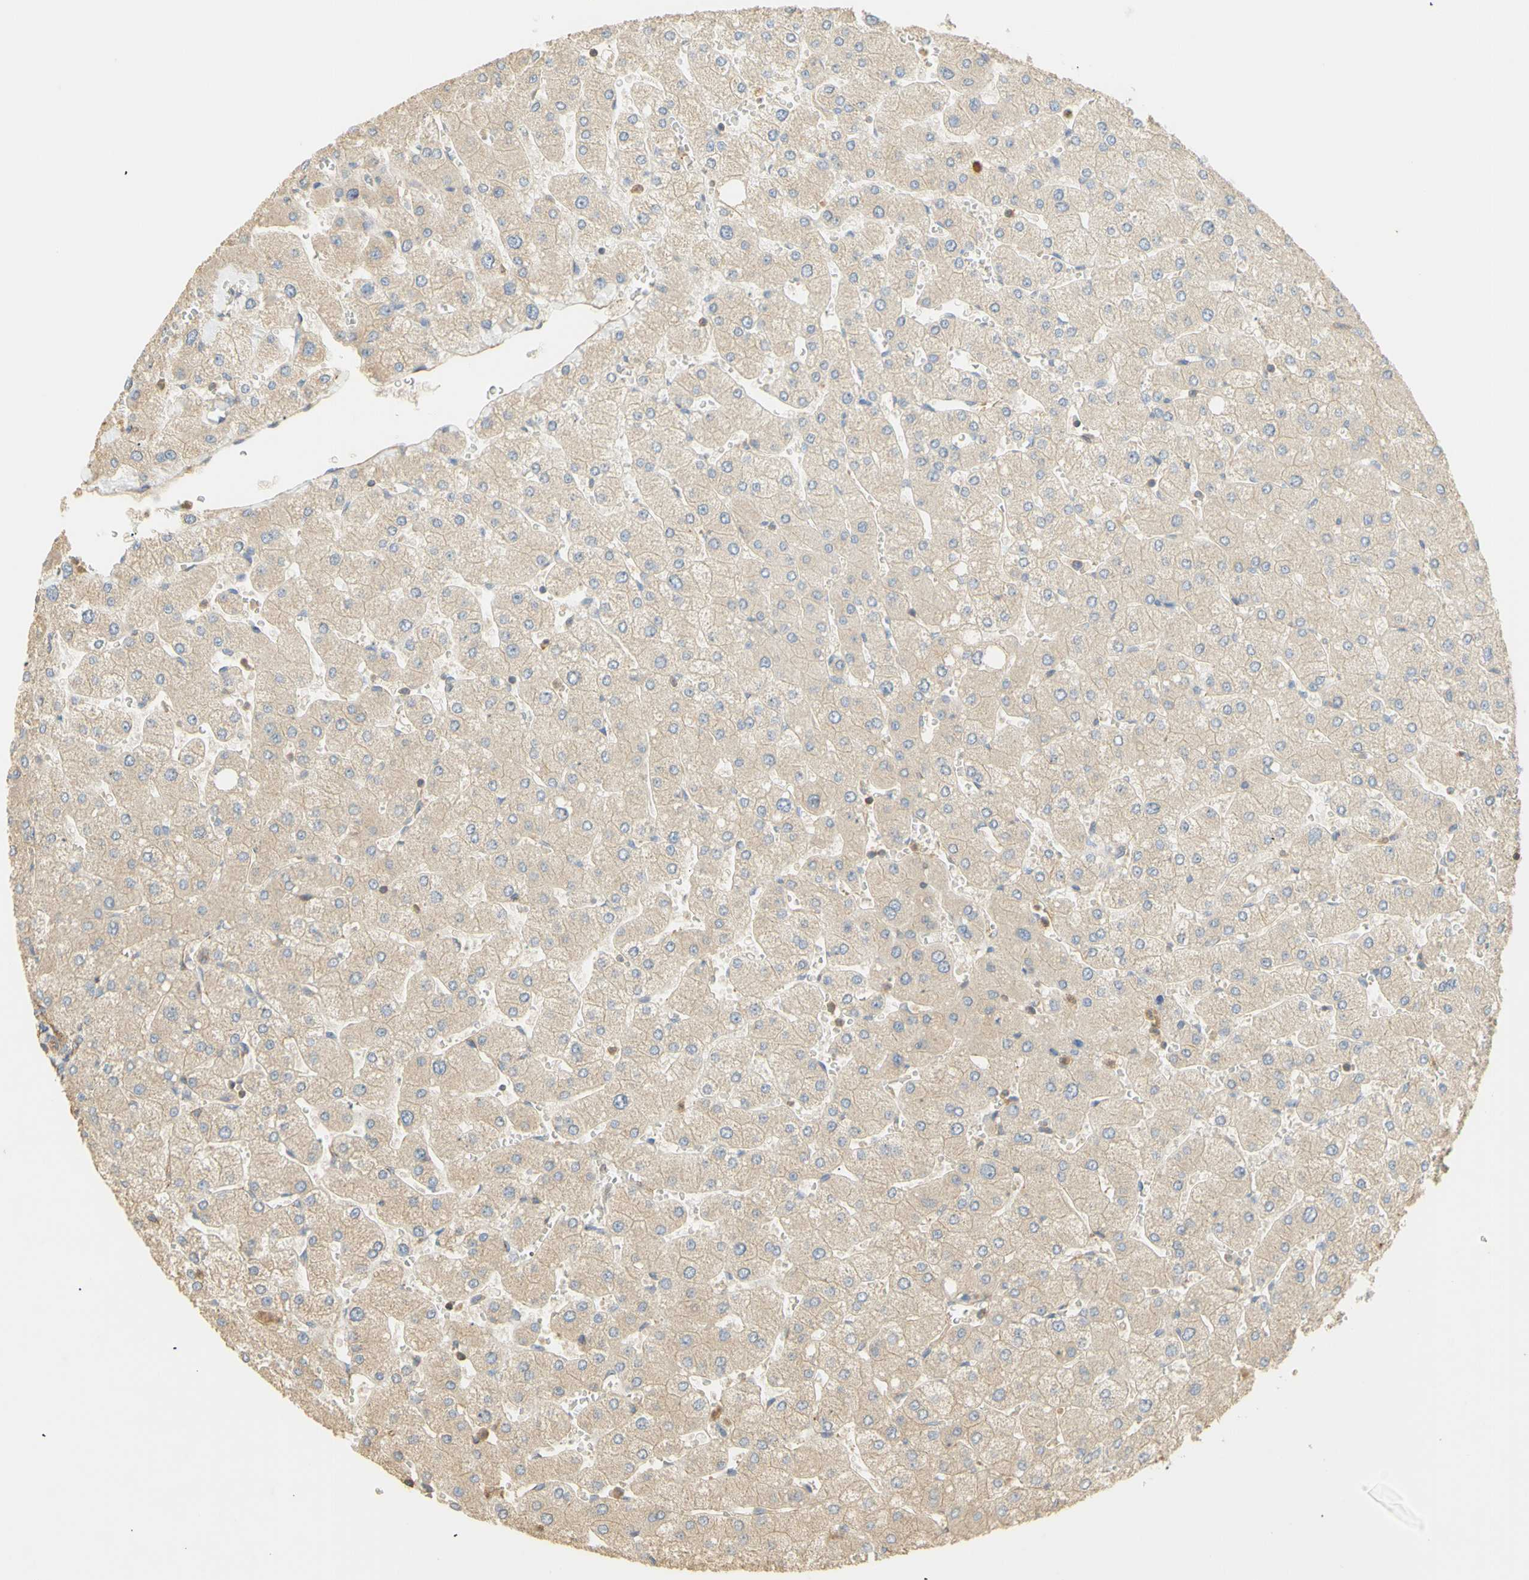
{"staining": {"intensity": "weak", "quantity": ">75%", "location": "cytoplasmic/membranous"}, "tissue": "liver", "cell_type": "Cholangiocytes", "image_type": "normal", "snomed": [{"axis": "morphology", "description": "Normal tissue, NOS"}, {"axis": "topography", "description": "Liver"}], "caption": "Liver stained for a protein demonstrates weak cytoplasmic/membranous positivity in cholangiocytes. Nuclei are stained in blue.", "gene": "KCNE4", "patient": {"sex": "male", "age": 55}}